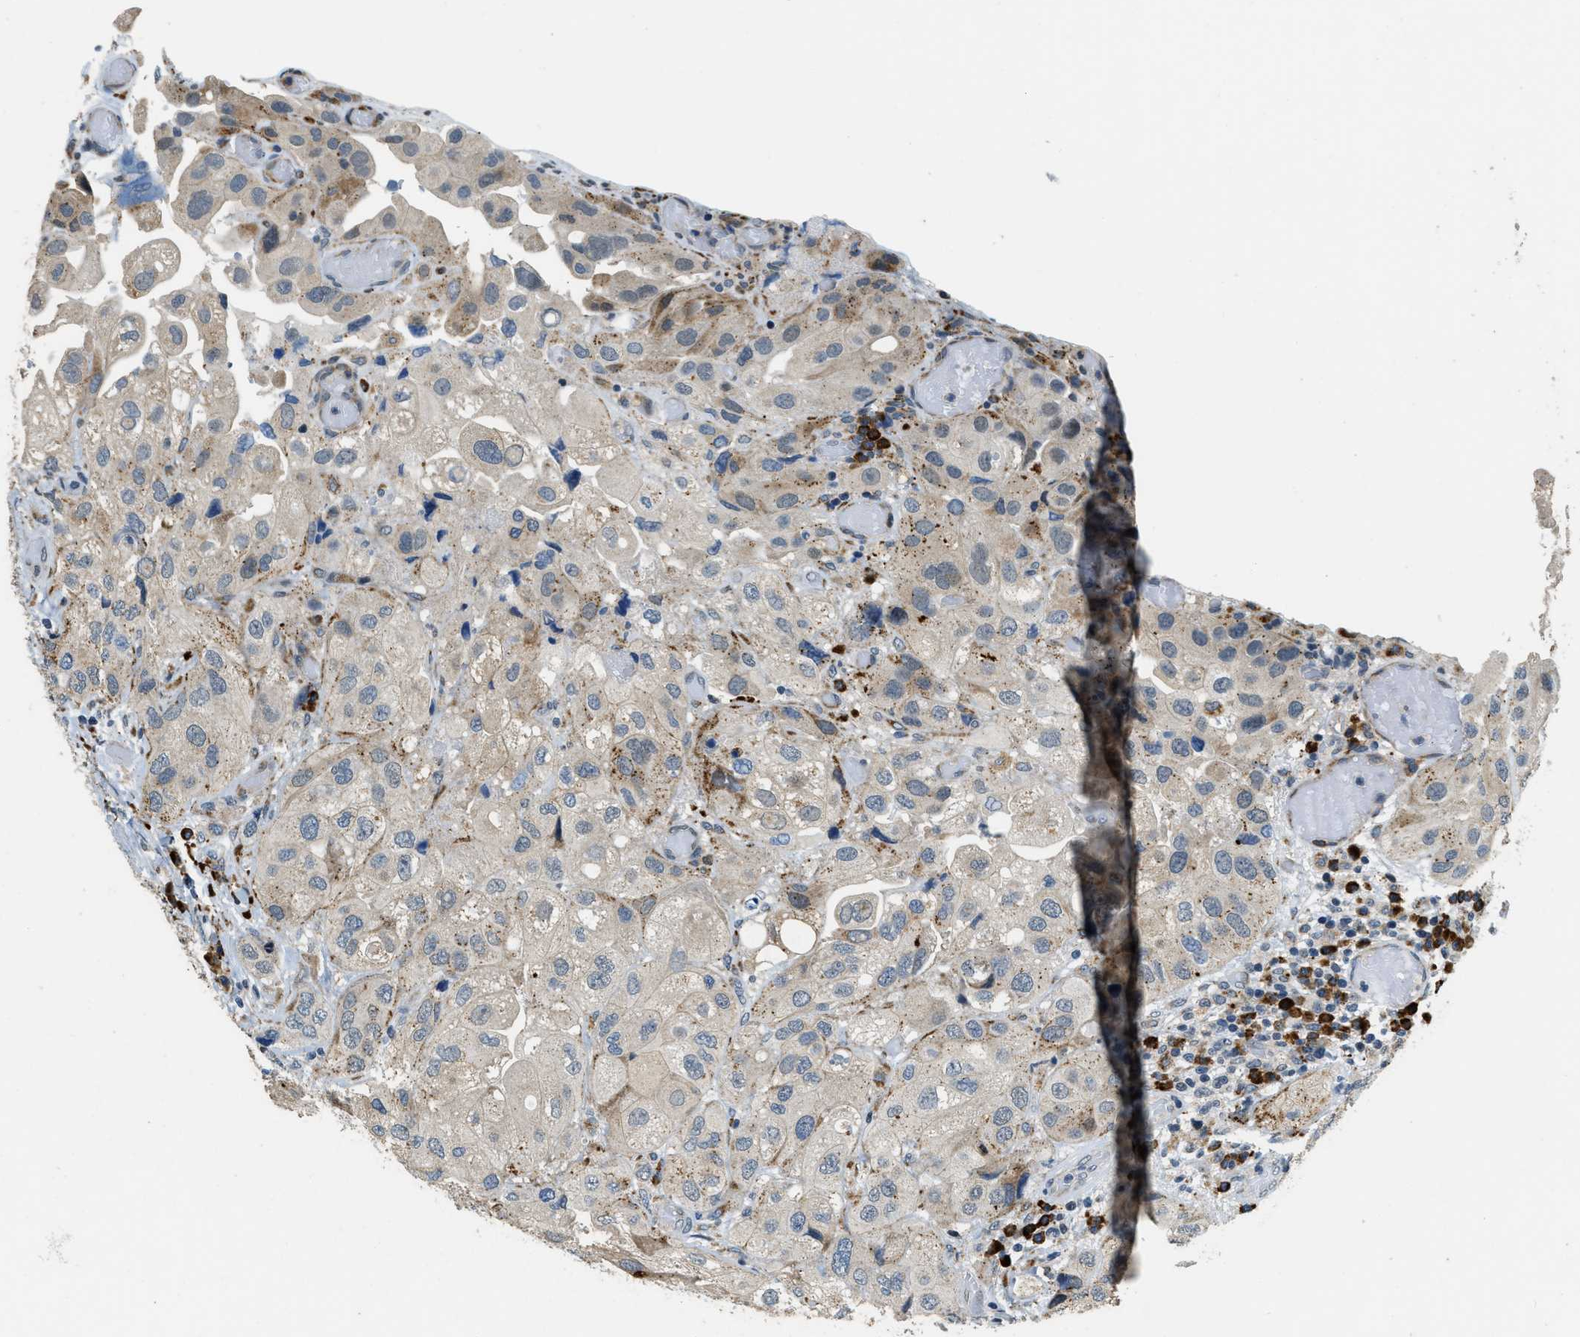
{"staining": {"intensity": "moderate", "quantity": "<25%", "location": "cytoplasmic/membranous"}, "tissue": "urothelial cancer", "cell_type": "Tumor cells", "image_type": "cancer", "snomed": [{"axis": "morphology", "description": "Urothelial carcinoma, High grade"}, {"axis": "topography", "description": "Urinary bladder"}], "caption": "High-grade urothelial carcinoma stained with DAB immunohistochemistry shows low levels of moderate cytoplasmic/membranous expression in approximately <25% of tumor cells.", "gene": "HERC2", "patient": {"sex": "female", "age": 64}}